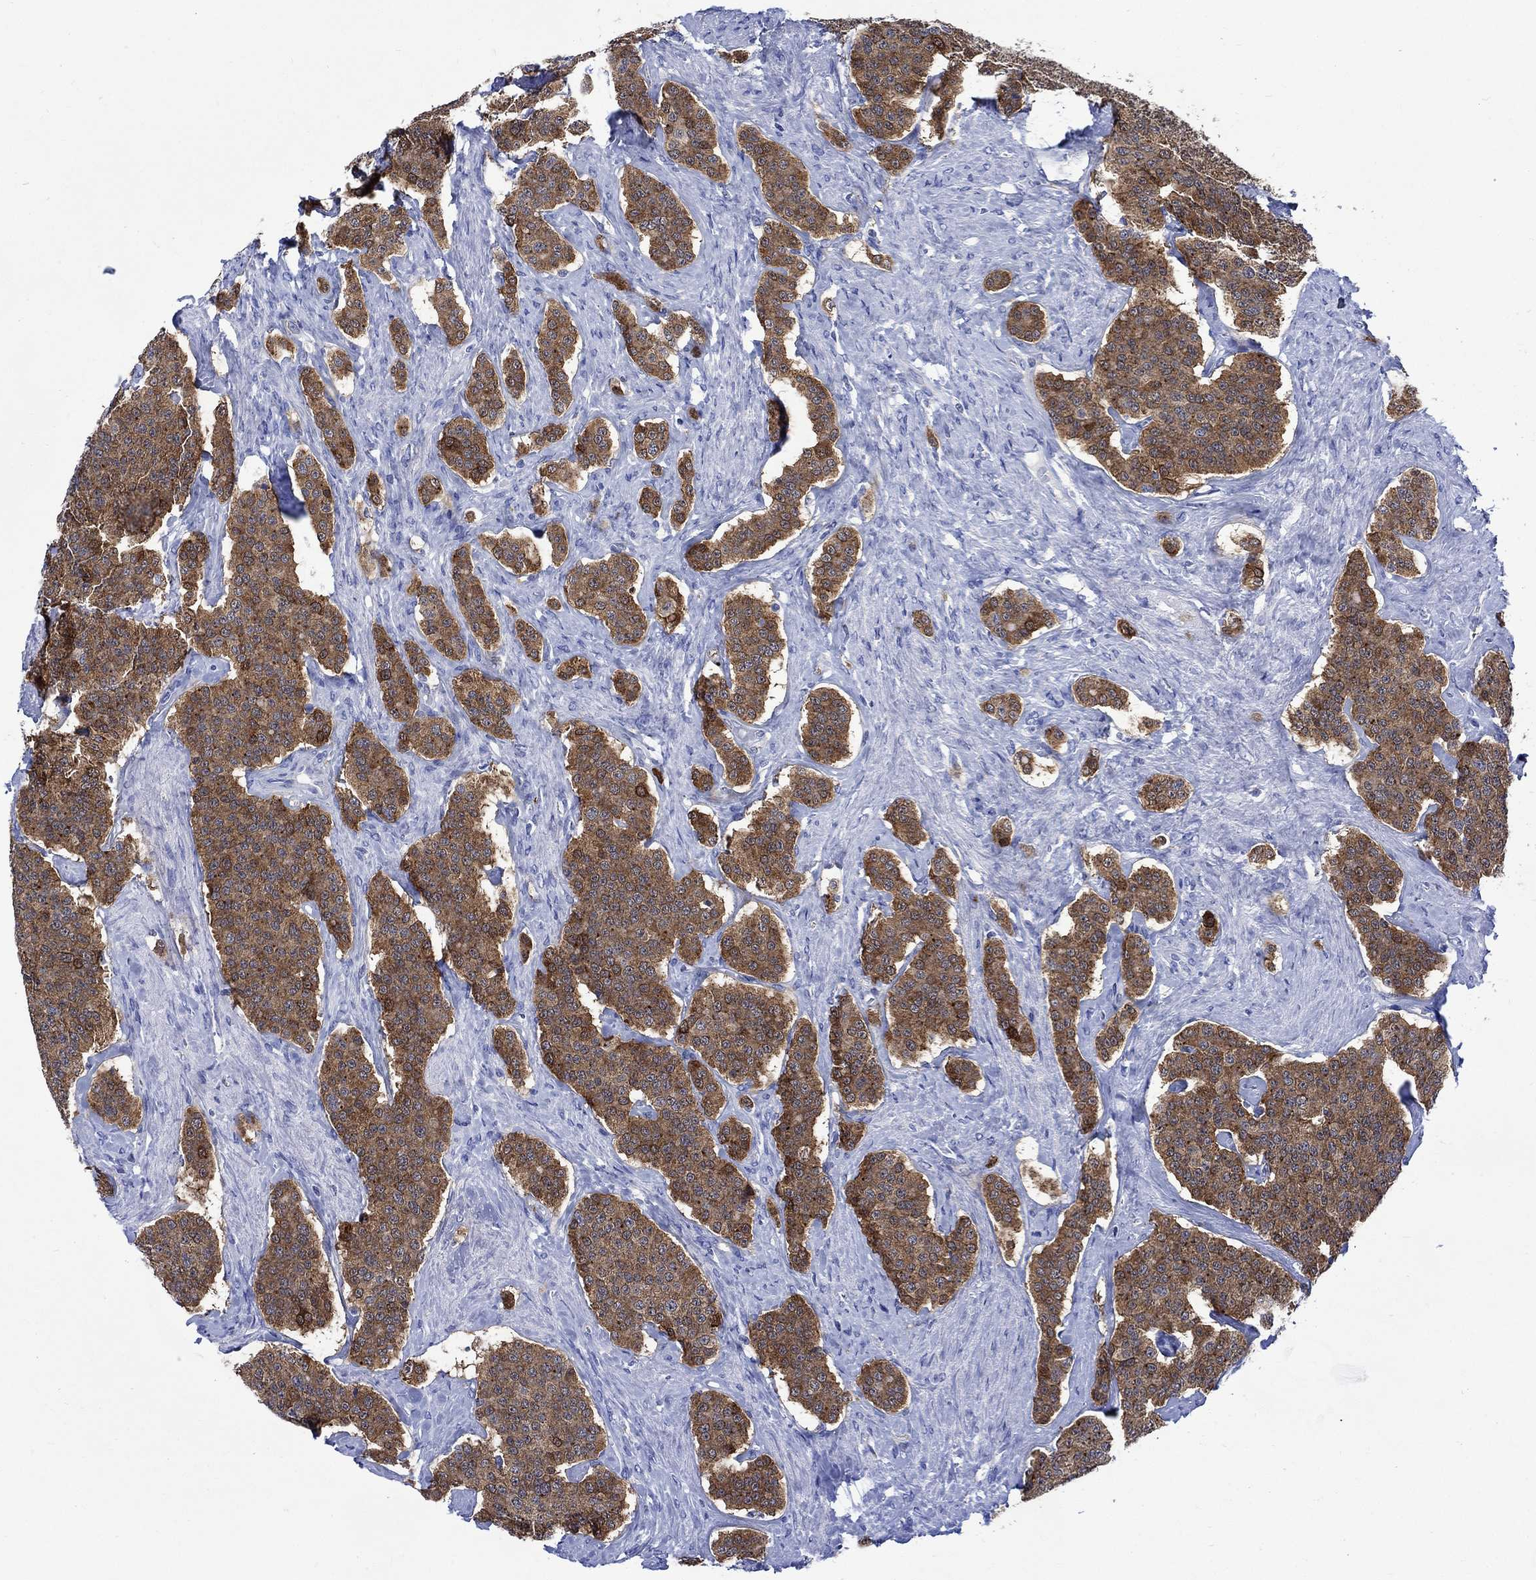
{"staining": {"intensity": "strong", "quantity": ">75%", "location": "cytoplasmic/membranous"}, "tissue": "carcinoid", "cell_type": "Tumor cells", "image_type": "cancer", "snomed": [{"axis": "morphology", "description": "Carcinoid, malignant, NOS"}, {"axis": "topography", "description": "Small intestine"}], "caption": "A photomicrograph of carcinoid (malignant) stained for a protein displays strong cytoplasmic/membranous brown staining in tumor cells.", "gene": "CPLX2", "patient": {"sex": "female", "age": 58}}